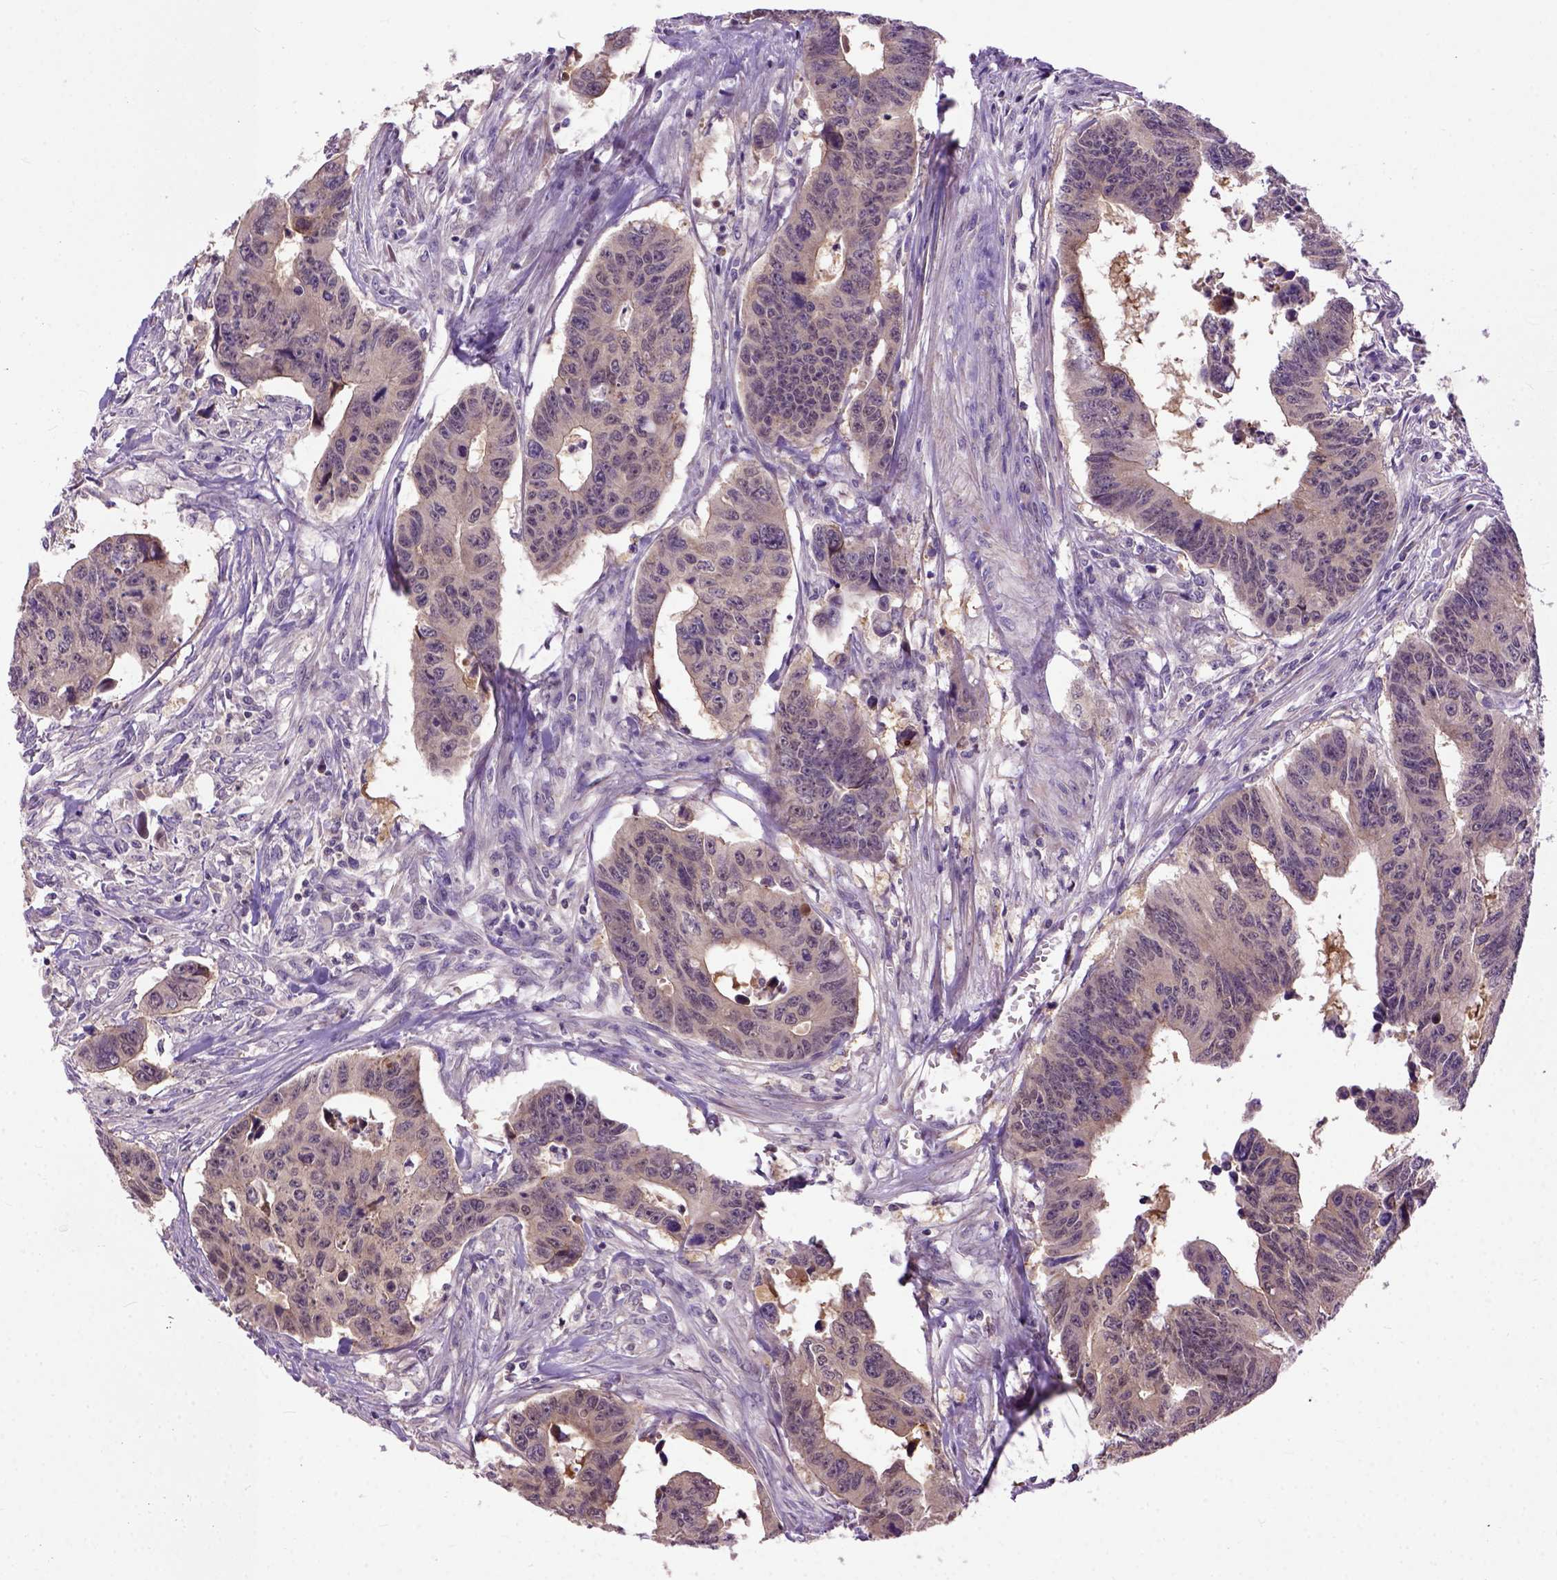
{"staining": {"intensity": "moderate", "quantity": "<25%", "location": "cytoplasmic/membranous"}, "tissue": "colorectal cancer", "cell_type": "Tumor cells", "image_type": "cancer", "snomed": [{"axis": "morphology", "description": "Adenocarcinoma, NOS"}, {"axis": "topography", "description": "Rectum"}], "caption": "Protein staining exhibits moderate cytoplasmic/membranous expression in about <25% of tumor cells in colorectal cancer (adenocarcinoma).", "gene": "CPNE1", "patient": {"sex": "female", "age": 85}}